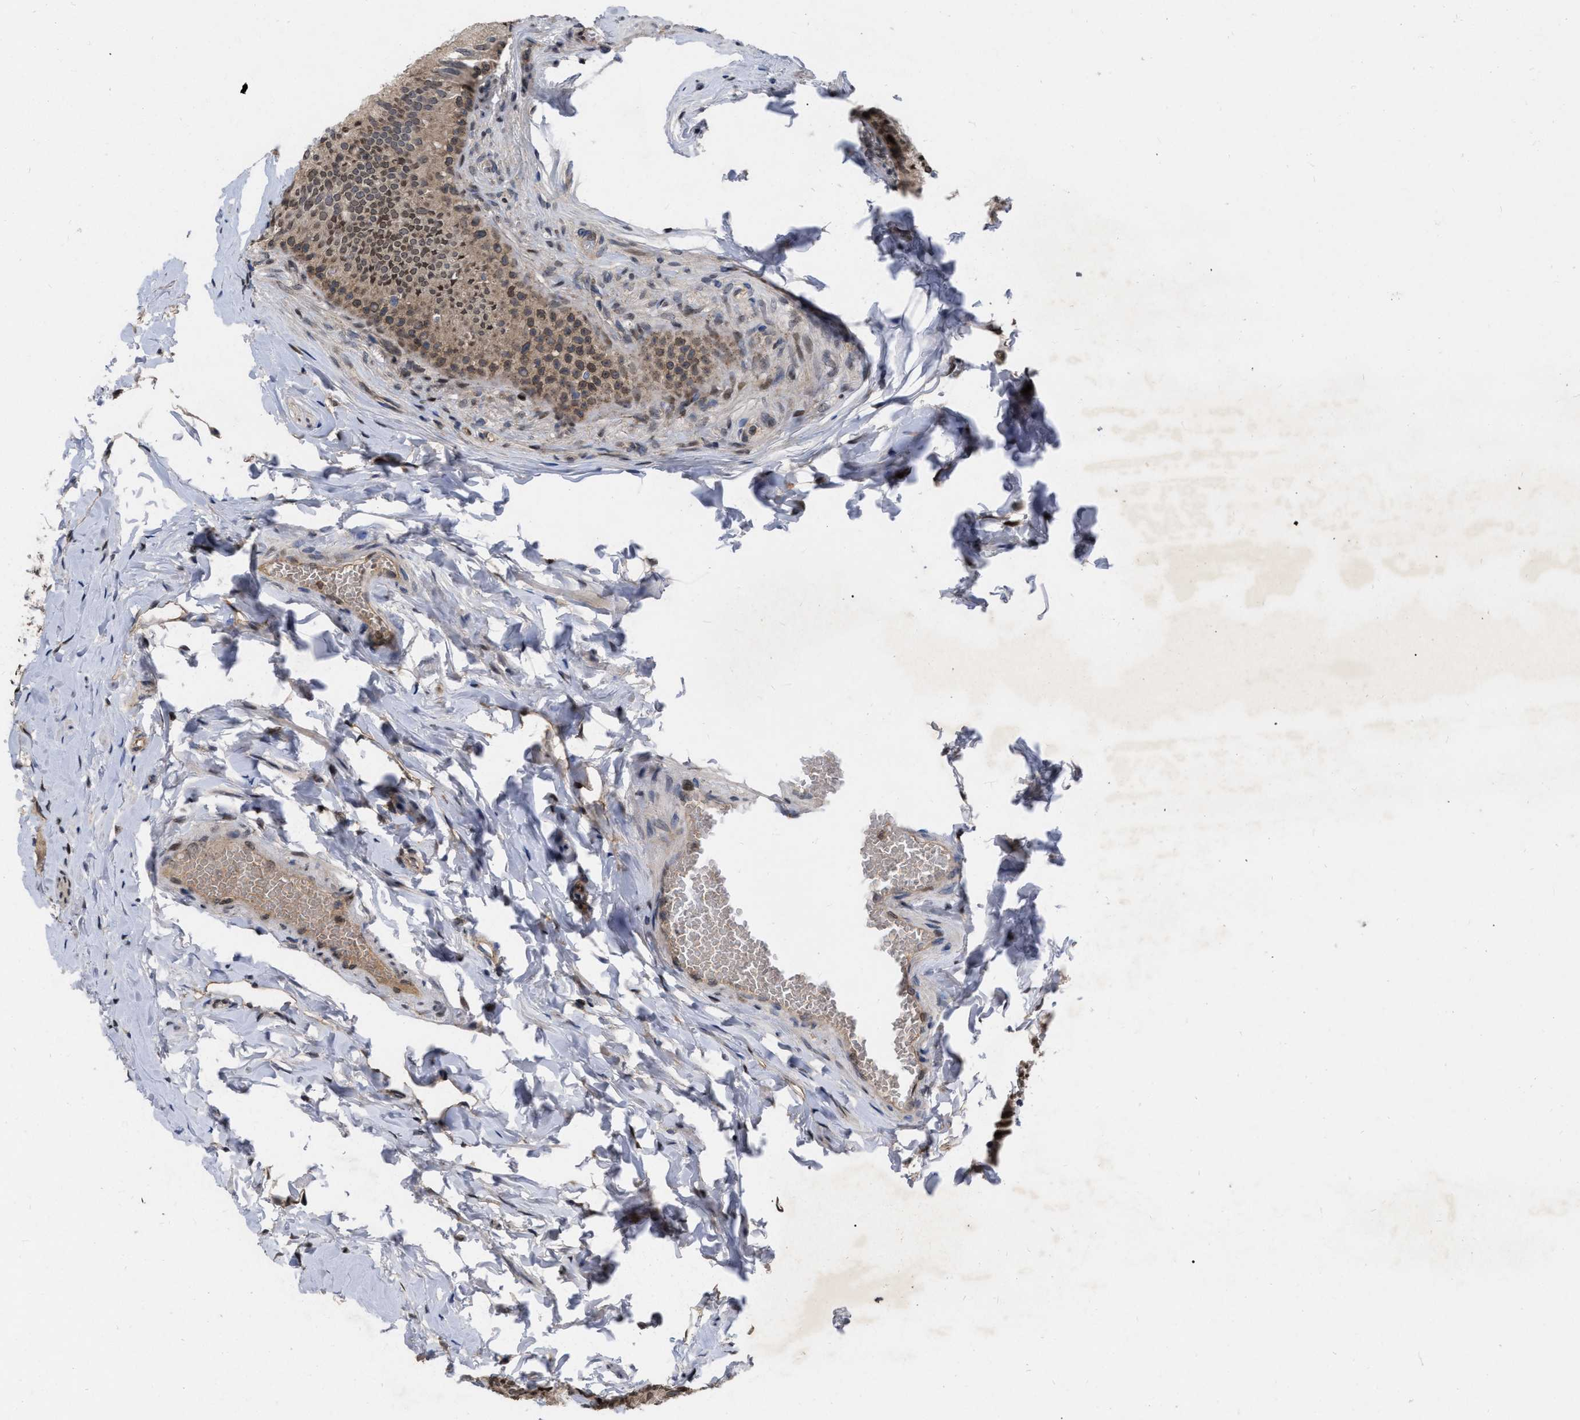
{"staining": {"intensity": "moderate", "quantity": ">75%", "location": "cytoplasmic/membranous,nuclear"}, "tissue": "epididymis", "cell_type": "Glandular cells", "image_type": "normal", "snomed": [{"axis": "morphology", "description": "Normal tissue, NOS"}, {"axis": "topography", "description": "Testis"}, {"axis": "topography", "description": "Epididymis"}], "caption": "High-magnification brightfield microscopy of unremarkable epididymis stained with DAB (brown) and counterstained with hematoxylin (blue). glandular cells exhibit moderate cytoplasmic/membranous,nuclear staining is seen in about>75% of cells.", "gene": "MDM4", "patient": {"sex": "male", "age": 36}}